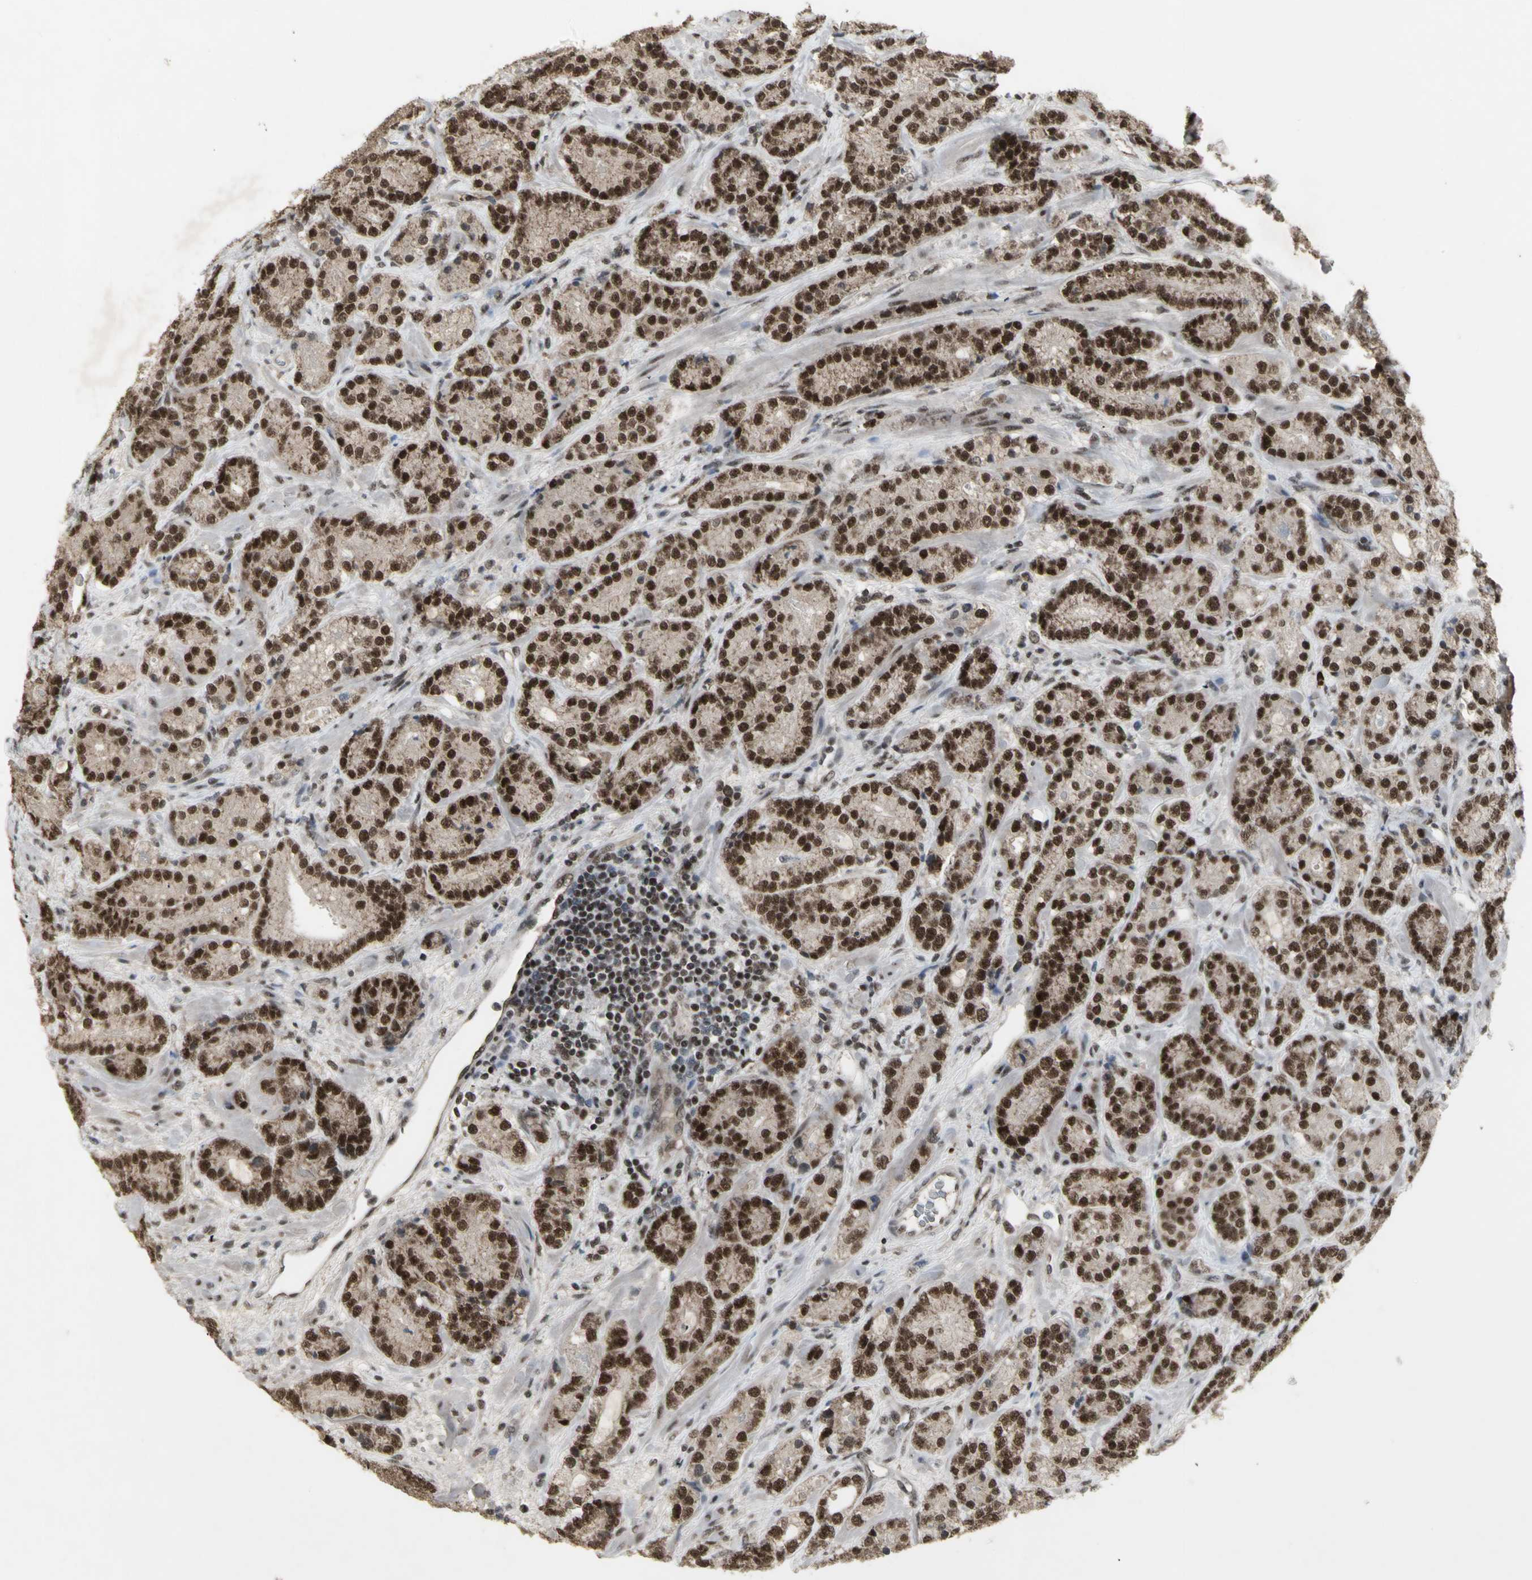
{"staining": {"intensity": "moderate", "quantity": ">75%", "location": "nuclear"}, "tissue": "prostate cancer", "cell_type": "Tumor cells", "image_type": "cancer", "snomed": [{"axis": "morphology", "description": "Adenocarcinoma, High grade"}, {"axis": "topography", "description": "Prostate"}], "caption": "This is an image of immunohistochemistry staining of prostate cancer, which shows moderate positivity in the nuclear of tumor cells.", "gene": "CCNT1", "patient": {"sex": "male", "age": 61}}